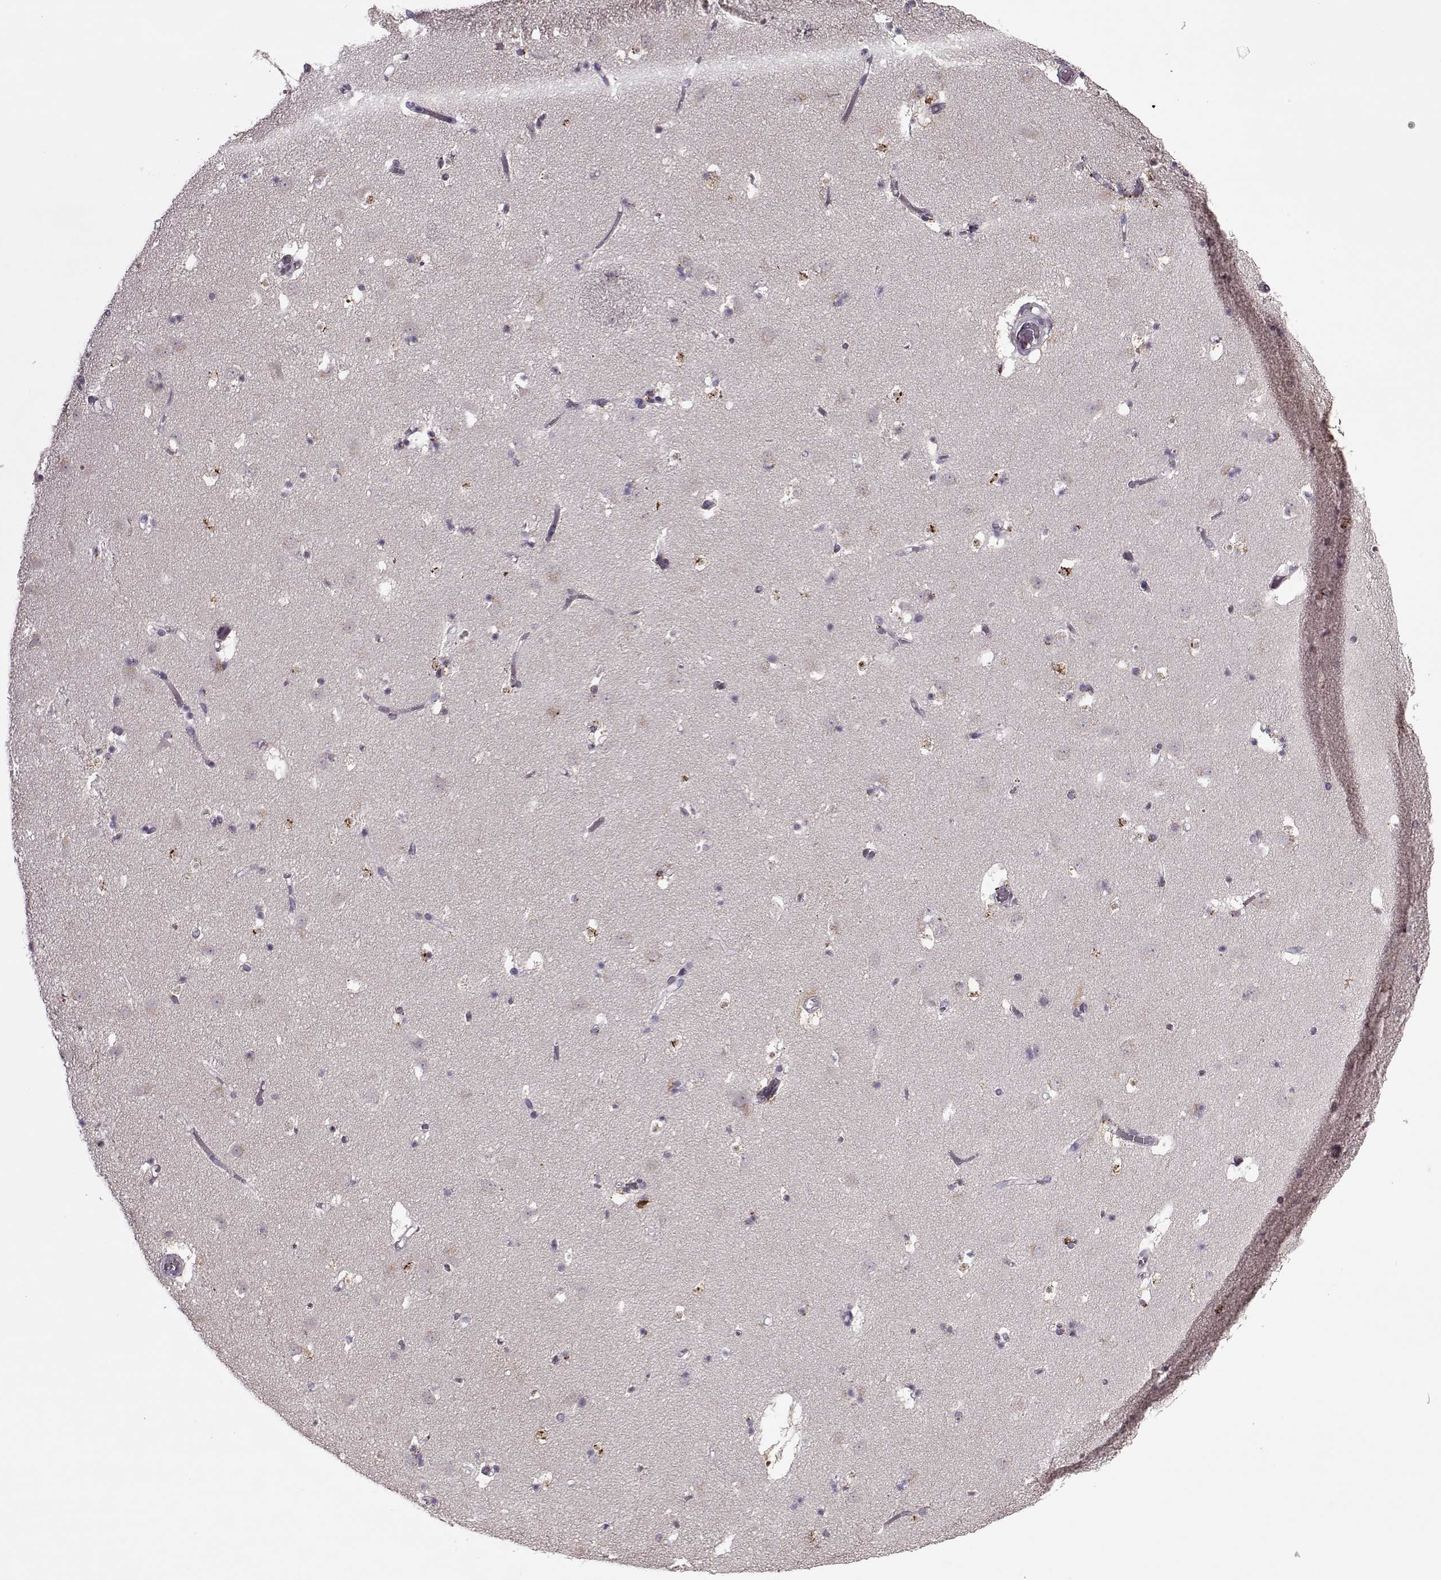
{"staining": {"intensity": "negative", "quantity": "none", "location": "none"}, "tissue": "caudate", "cell_type": "Glial cells", "image_type": "normal", "snomed": [{"axis": "morphology", "description": "Normal tissue, NOS"}, {"axis": "topography", "description": "Lateral ventricle wall"}], "caption": "Human caudate stained for a protein using immunohistochemistry shows no expression in glial cells.", "gene": "ACOT11", "patient": {"sex": "female", "age": 42}}